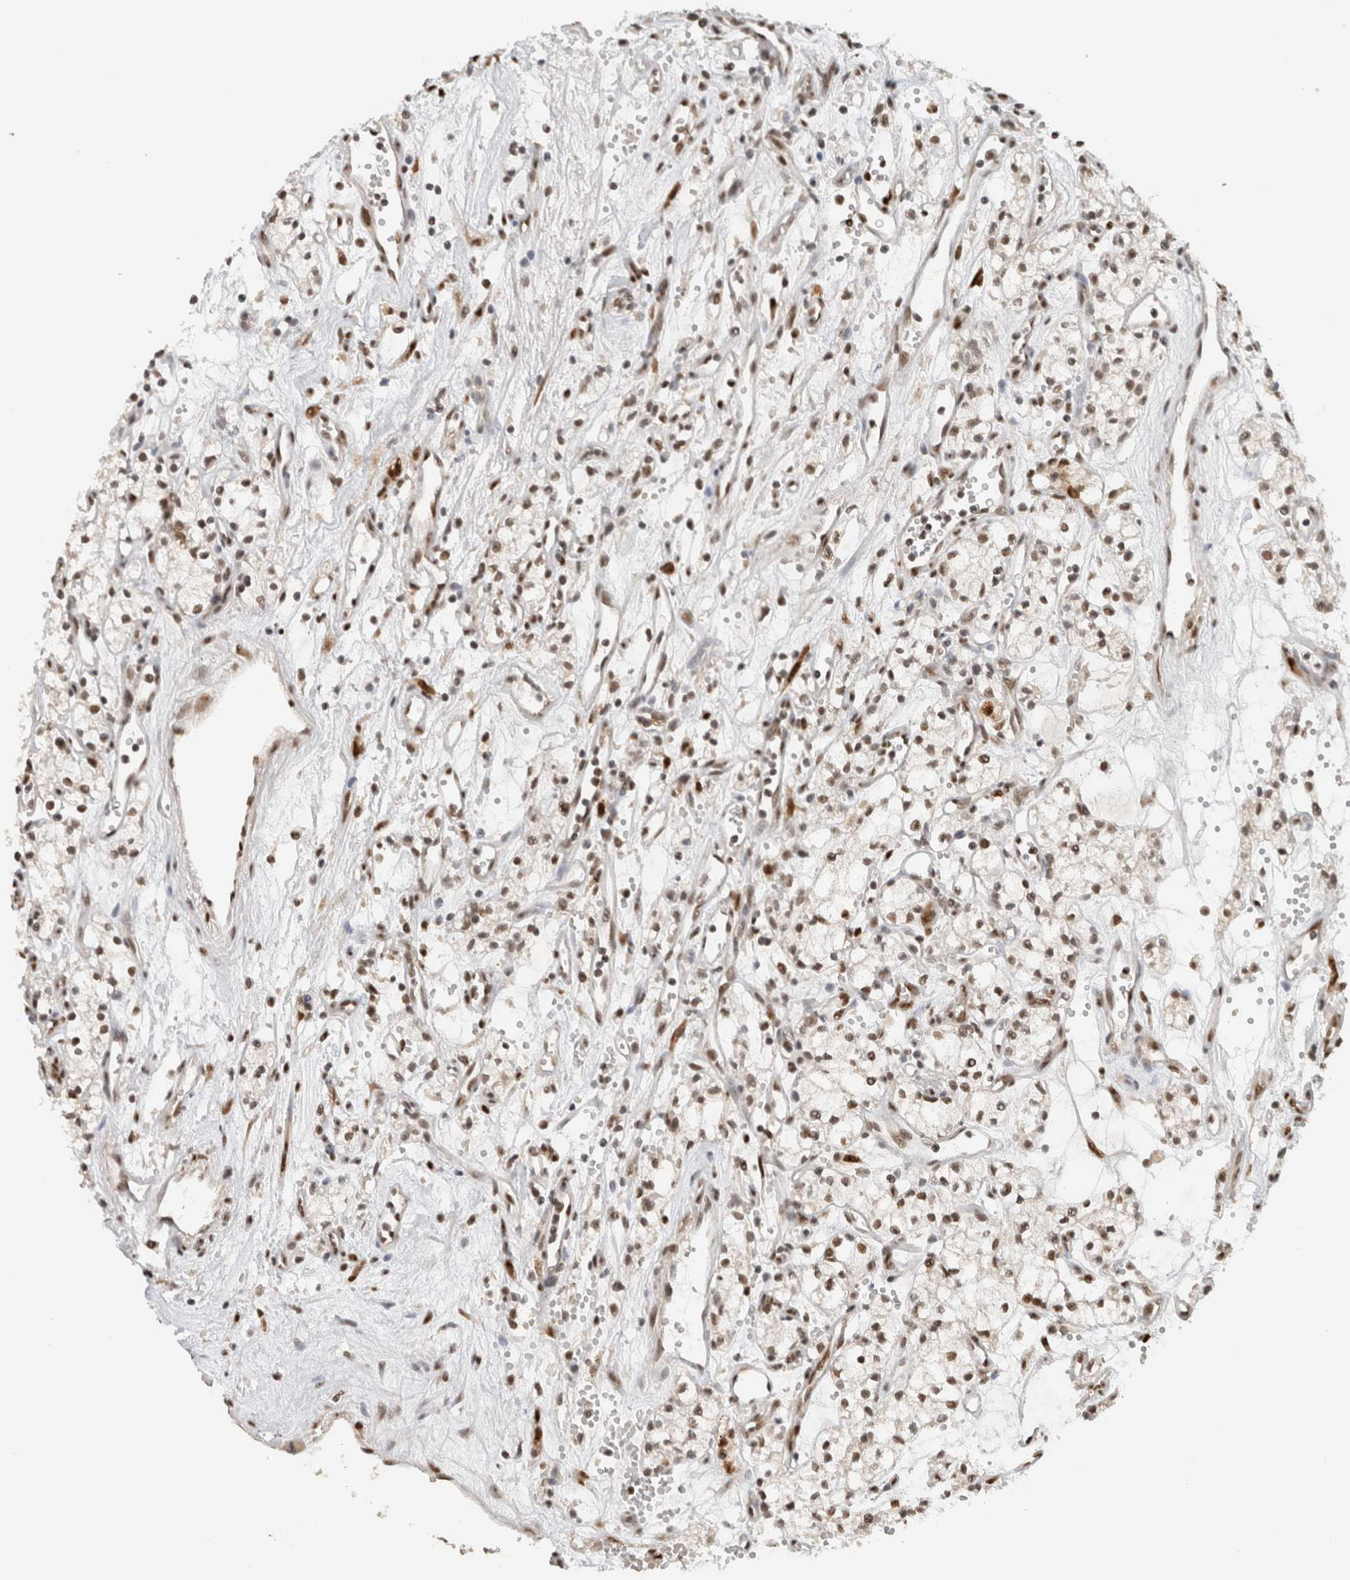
{"staining": {"intensity": "moderate", "quantity": ">75%", "location": "nuclear"}, "tissue": "renal cancer", "cell_type": "Tumor cells", "image_type": "cancer", "snomed": [{"axis": "morphology", "description": "Adenocarcinoma, NOS"}, {"axis": "topography", "description": "Kidney"}], "caption": "This is a photomicrograph of immunohistochemistry staining of renal cancer, which shows moderate expression in the nuclear of tumor cells.", "gene": "DDX42", "patient": {"sex": "male", "age": 59}}